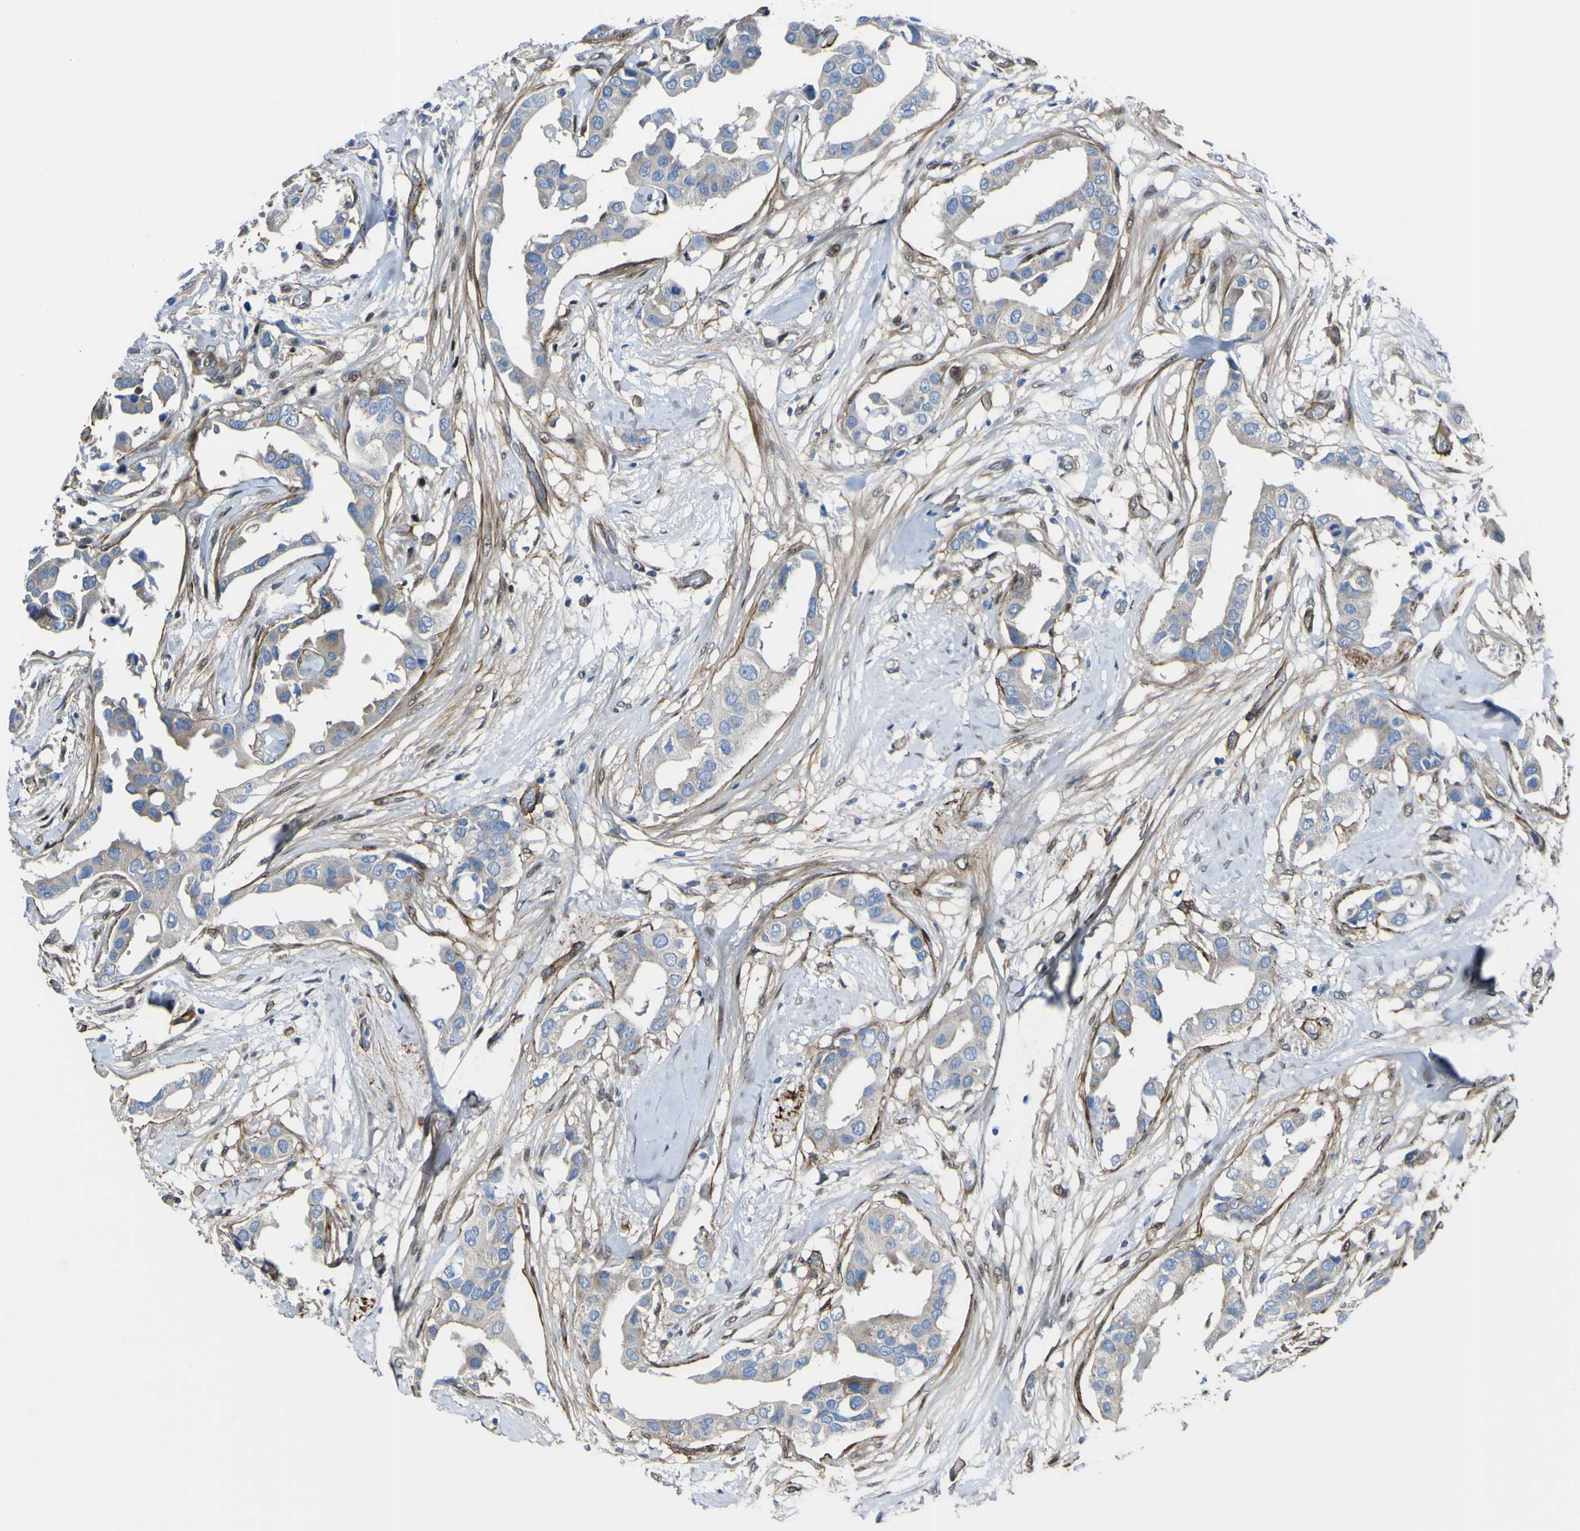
{"staining": {"intensity": "negative", "quantity": "none", "location": "none"}, "tissue": "breast cancer", "cell_type": "Tumor cells", "image_type": "cancer", "snomed": [{"axis": "morphology", "description": "Duct carcinoma"}, {"axis": "topography", "description": "Breast"}], "caption": "This is an immunohistochemistry micrograph of breast invasive ductal carcinoma. There is no staining in tumor cells.", "gene": "LRRN1", "patient": {"sex": "female", "age": 40}}